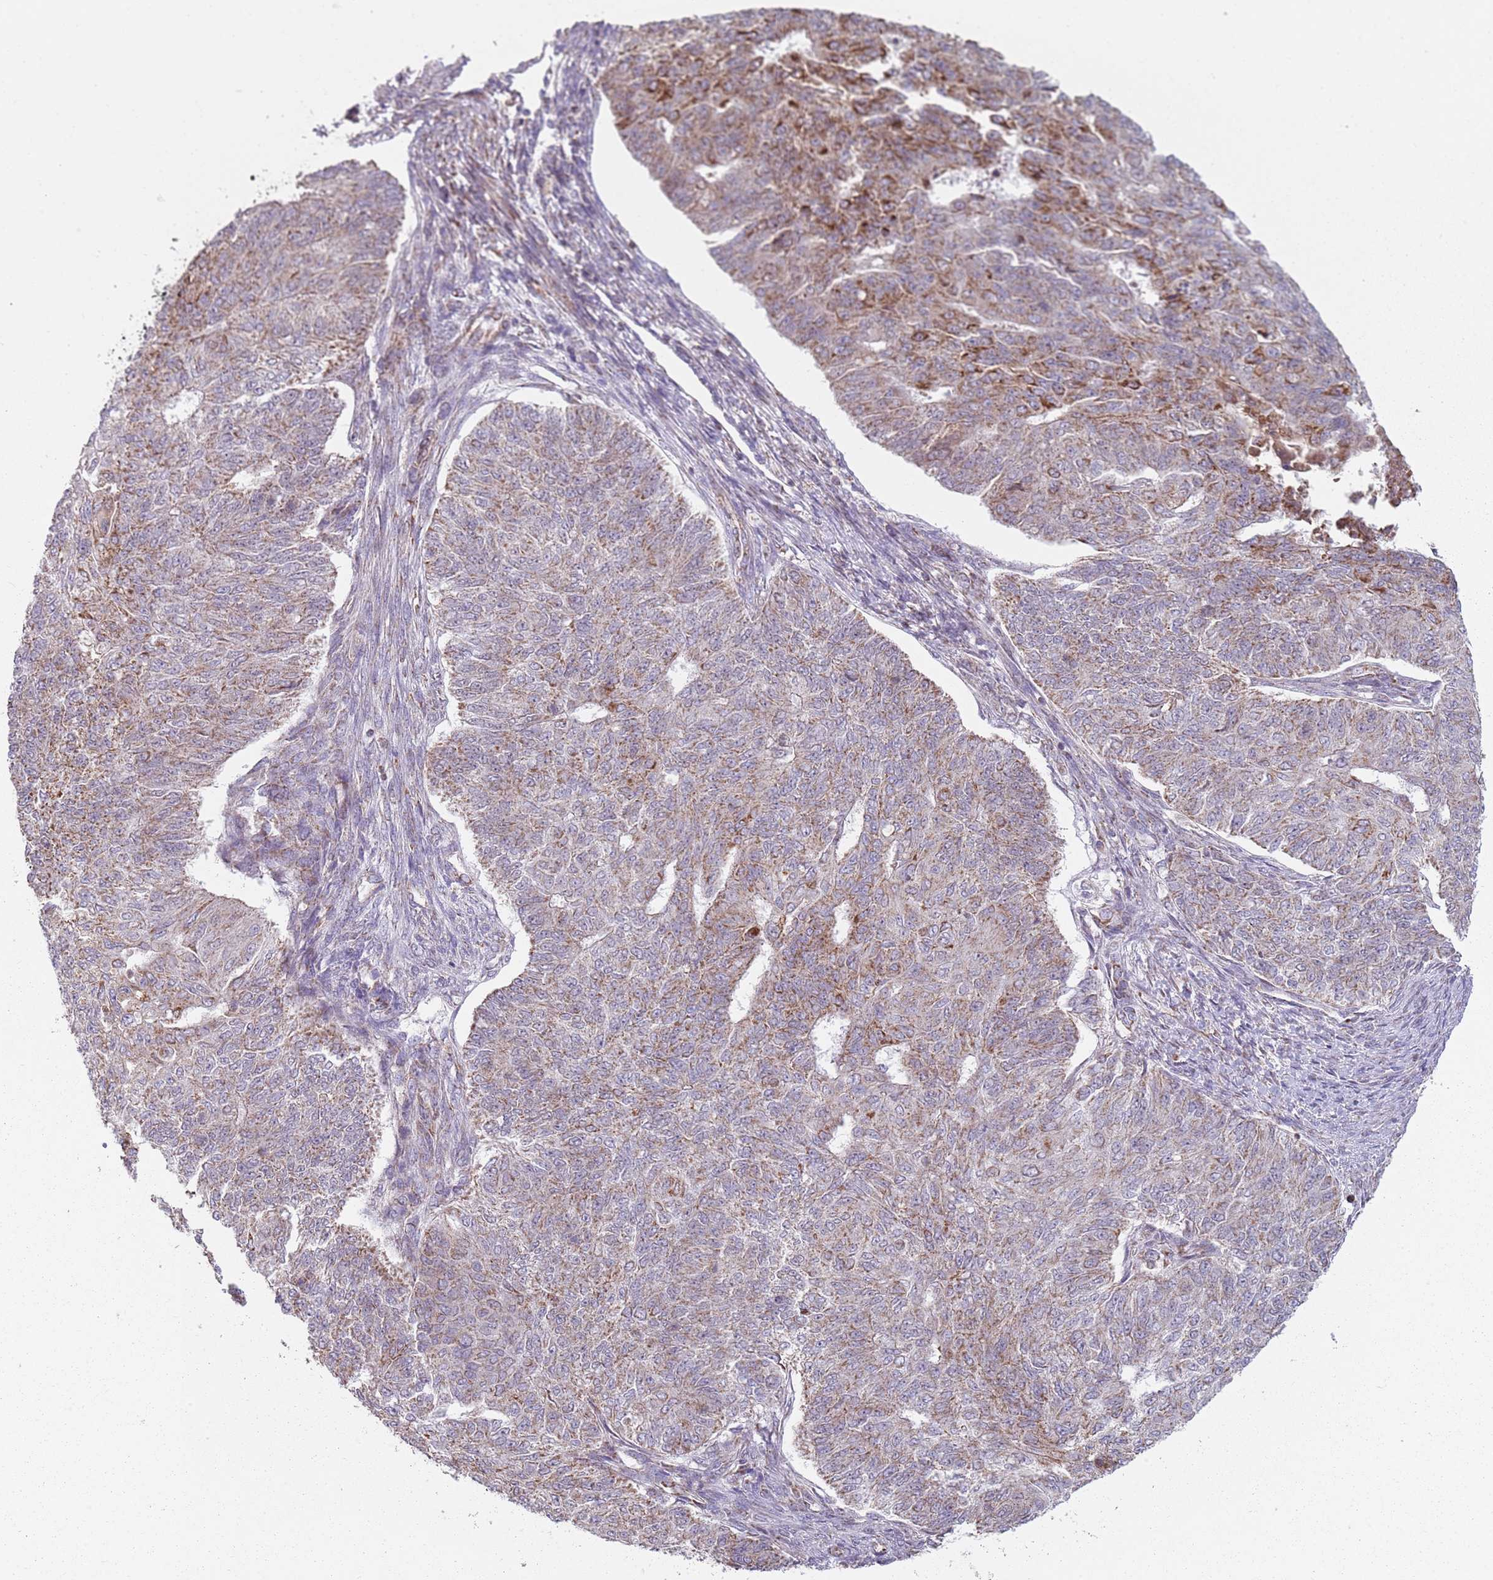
{"staining": {"intensity": "moderate", "quantity": "25%-75%", "location": "cytoplasmic/membranous"}, "tissue": "endometrial cancer", "cell_type": "Tumor cells", "image_type": "cancer", "snomed": [{"axis": "morphology", "description": "Adenocarcinoma, NOS"}, {"axis": "topography", "description": "Endometrium"}], "caption": "Human endometrial cancer stained with a brown dye exhibits moderate cytoplasmic/membranous positive expression in approximately 25%-75% of tumor cells.", "gene": "GAS8", "patient": {"sex": "female", "age": 32}}